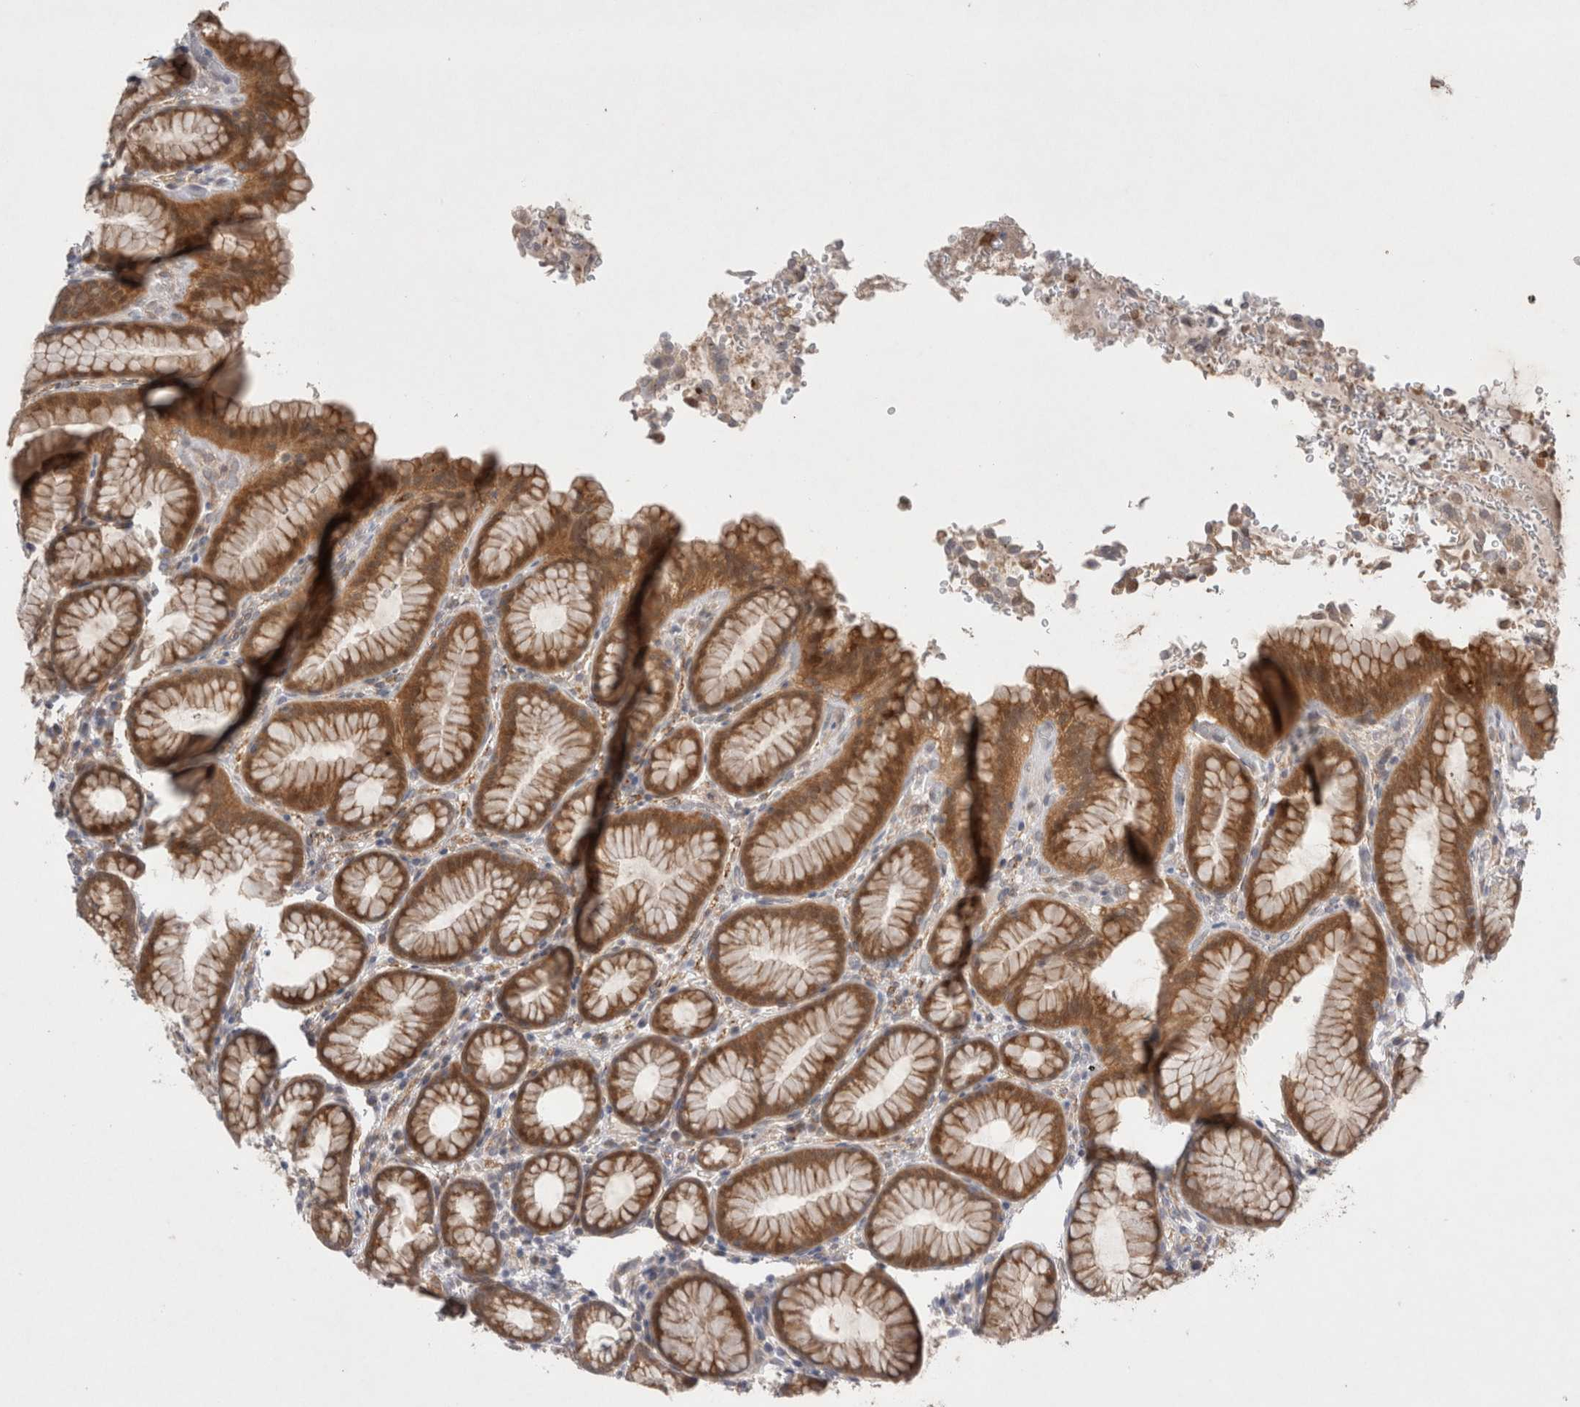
{"staining": {"intensity": "moderate", "quantity": ">75%", "location": "cytoplasmic/membranous"}, "tissue": "stomach", "cell_type": "Glandular cells", "image_type": "normal", "snomed": [{"axis": "morphology", "description": "Normal tissue, NOS"}, {"axis": "topography", "description": "Stomach"}], "caption": "Stomach stained with DAB (3,3'-diaminobenzidine) immunohistochemistry exhibits medium levels of moderate cytoplasmic/membranous positivity in about >75% of glandular cells. (DAB = brown stain, brightfield microscopy at high magnification).", "gene": "GSDMB", "patient": {"sex": "male", "age": 42}}